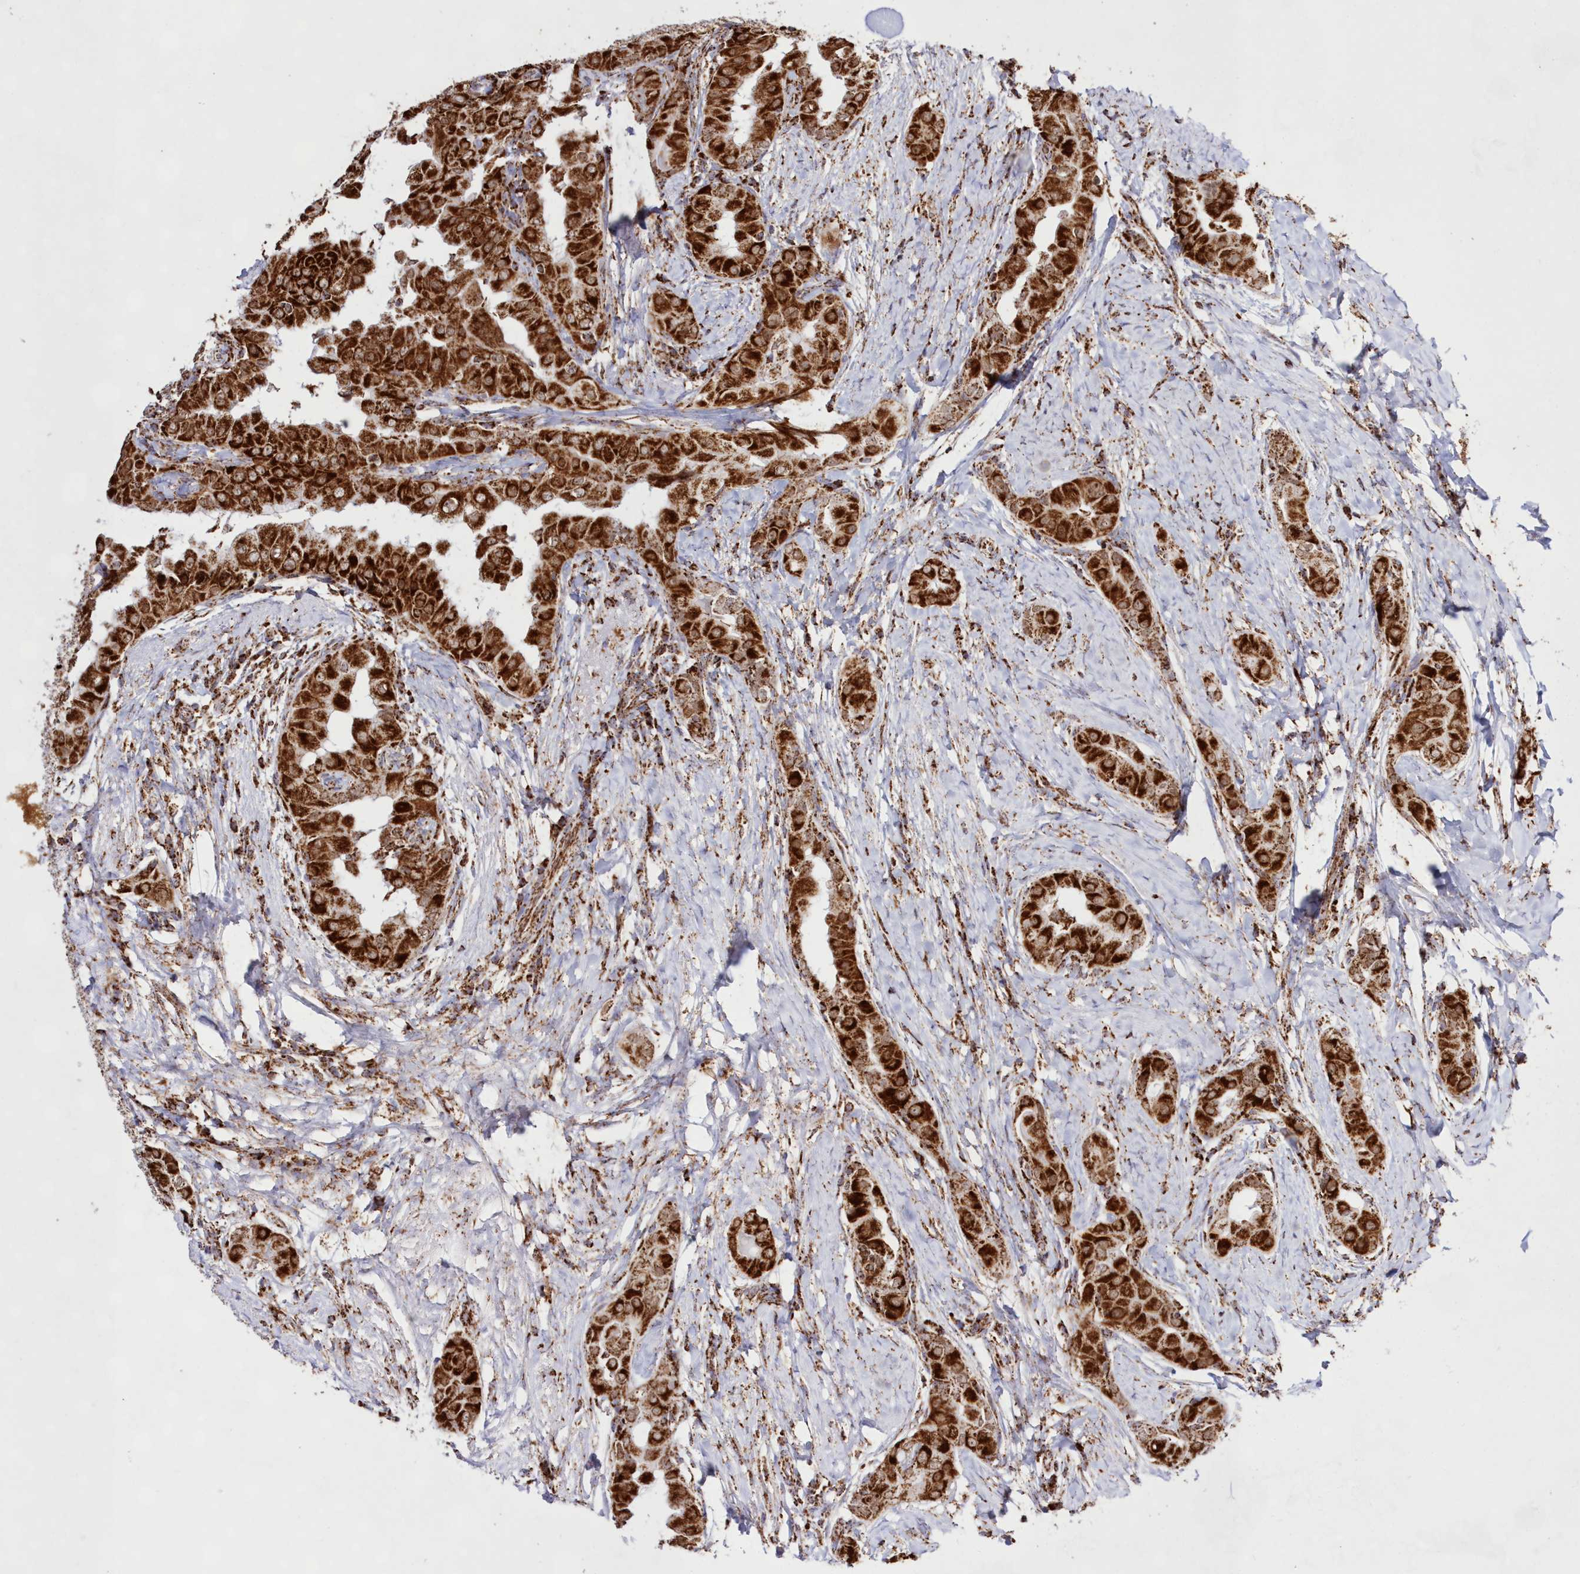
{"staining": {"intensity": "strong", "quantity": ">75%", "location": "cytoplasmic/membranous"}, "tissue": "thyroid cancer", "cell_type": "Tumor cells", "image_type": "cancer", "snomed": [{"axis": "morphology", "description": "Papillary adenocarcinoma, NOS"}, {"axis": "topography", "description": "Thyroid gland"}], "caption": "An IHC photomicrograph of neoplastic tissue is shown. Protein staining in brown labels strong cytoplasmic/membranous positivity in thyroid cancer within tumor cells.", "gene": "HADHB", "patient": {"sex": "male", "age": 33}}